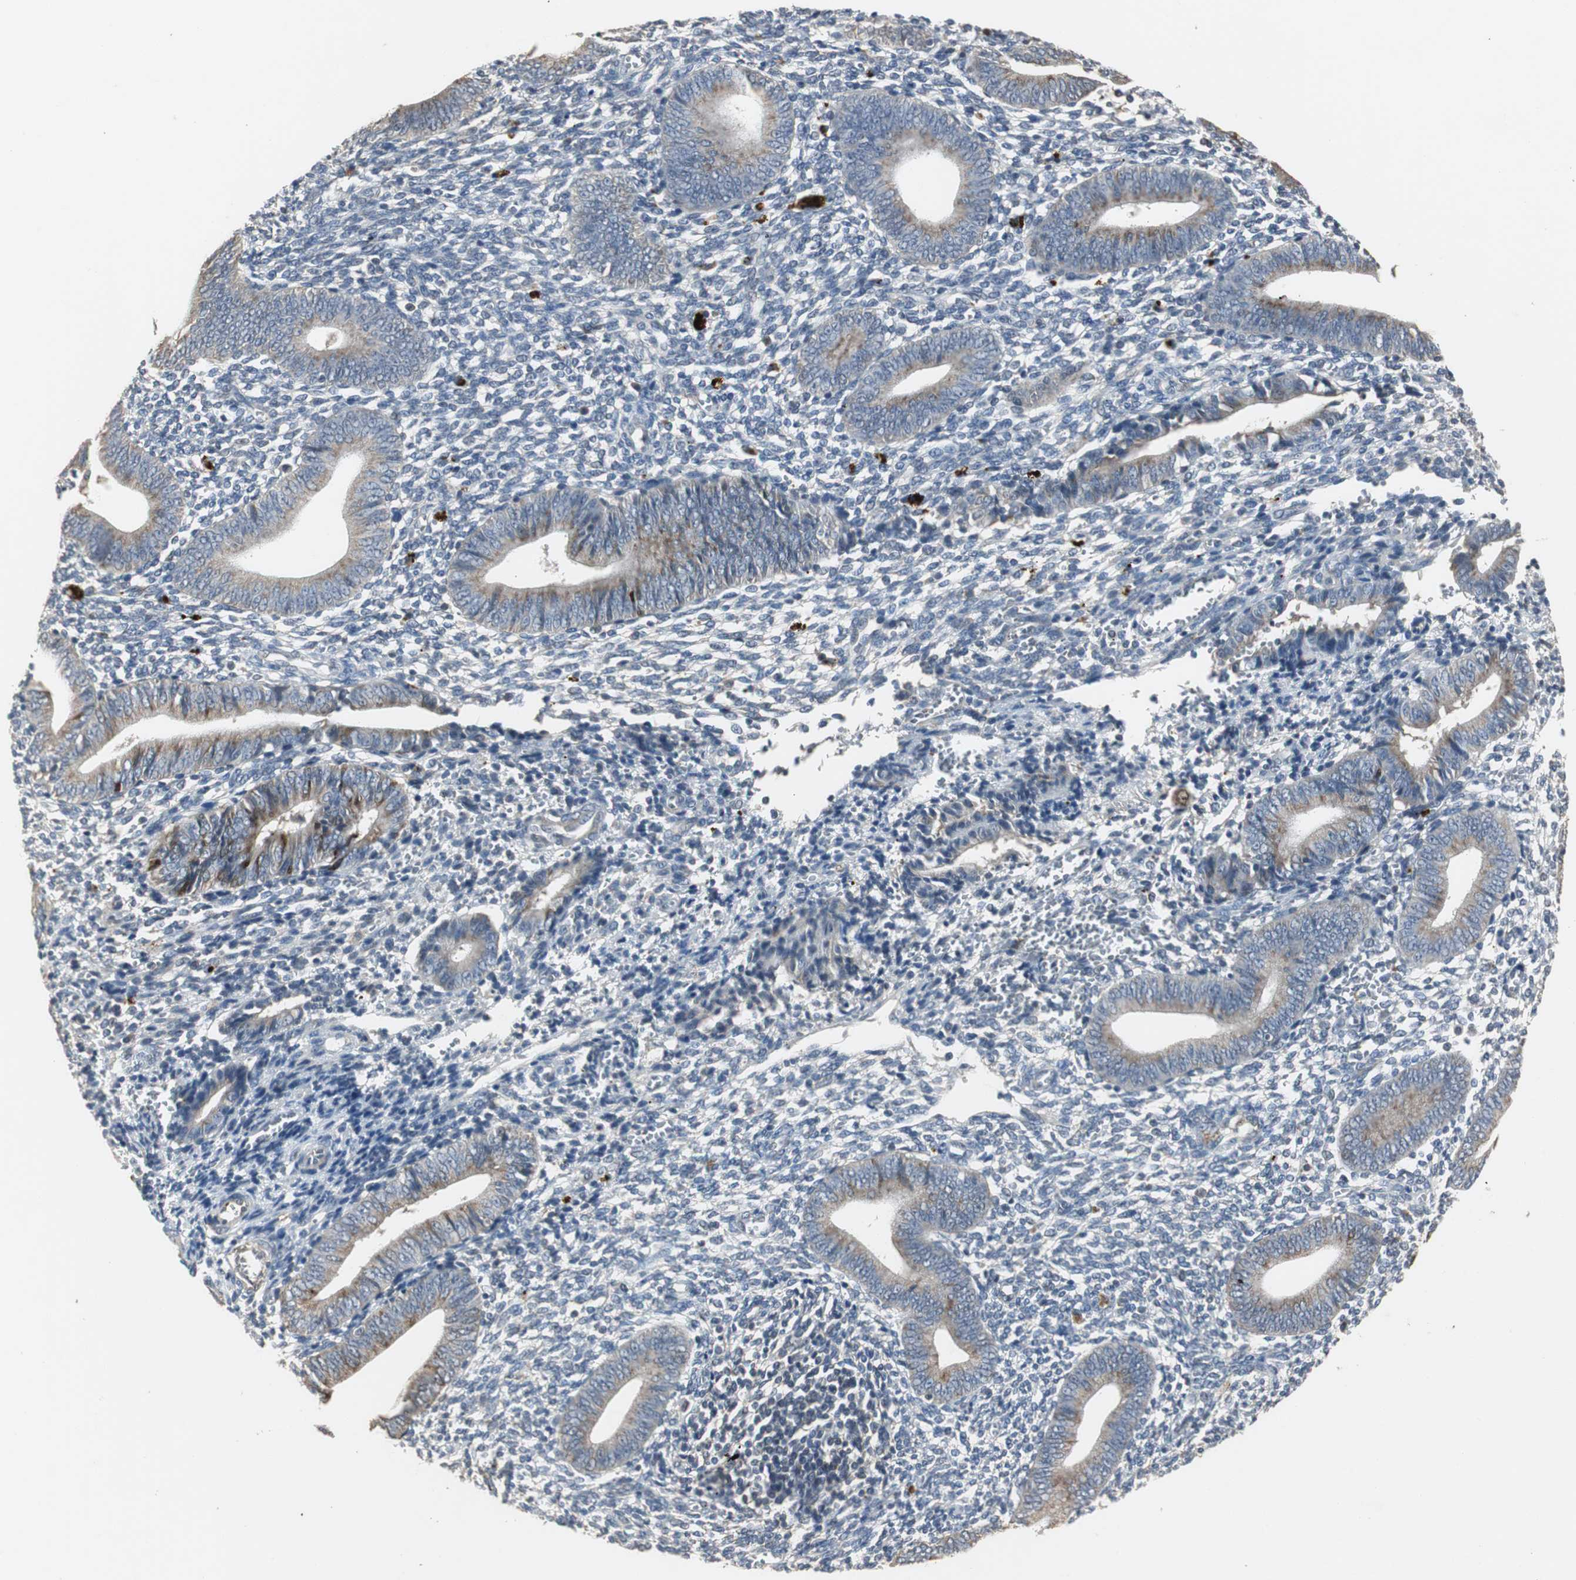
{"staining": {"intensity": "weak", "quantity": ">75%", "location": "cytoplasmic/membranous"}, "tissue": "endometrium", "cell_type": "Cells in endometrial stroma", "image_type": "normal", "snomed": [{"axis": "morphology", "description": "Normal tissue, NOS"}, {"axis": "topography", "description": "Uterus"}, {"axis": "topography", "description": "Endometrium"}], "caption": "Brown immunohistochemical staining in benign endometrium exhibits weak cytoplasmic/membranous expression in about >75% of cells in endometrial stroma.", "gene": "JTB", "patient": {"sex": "female", "age": 33}}